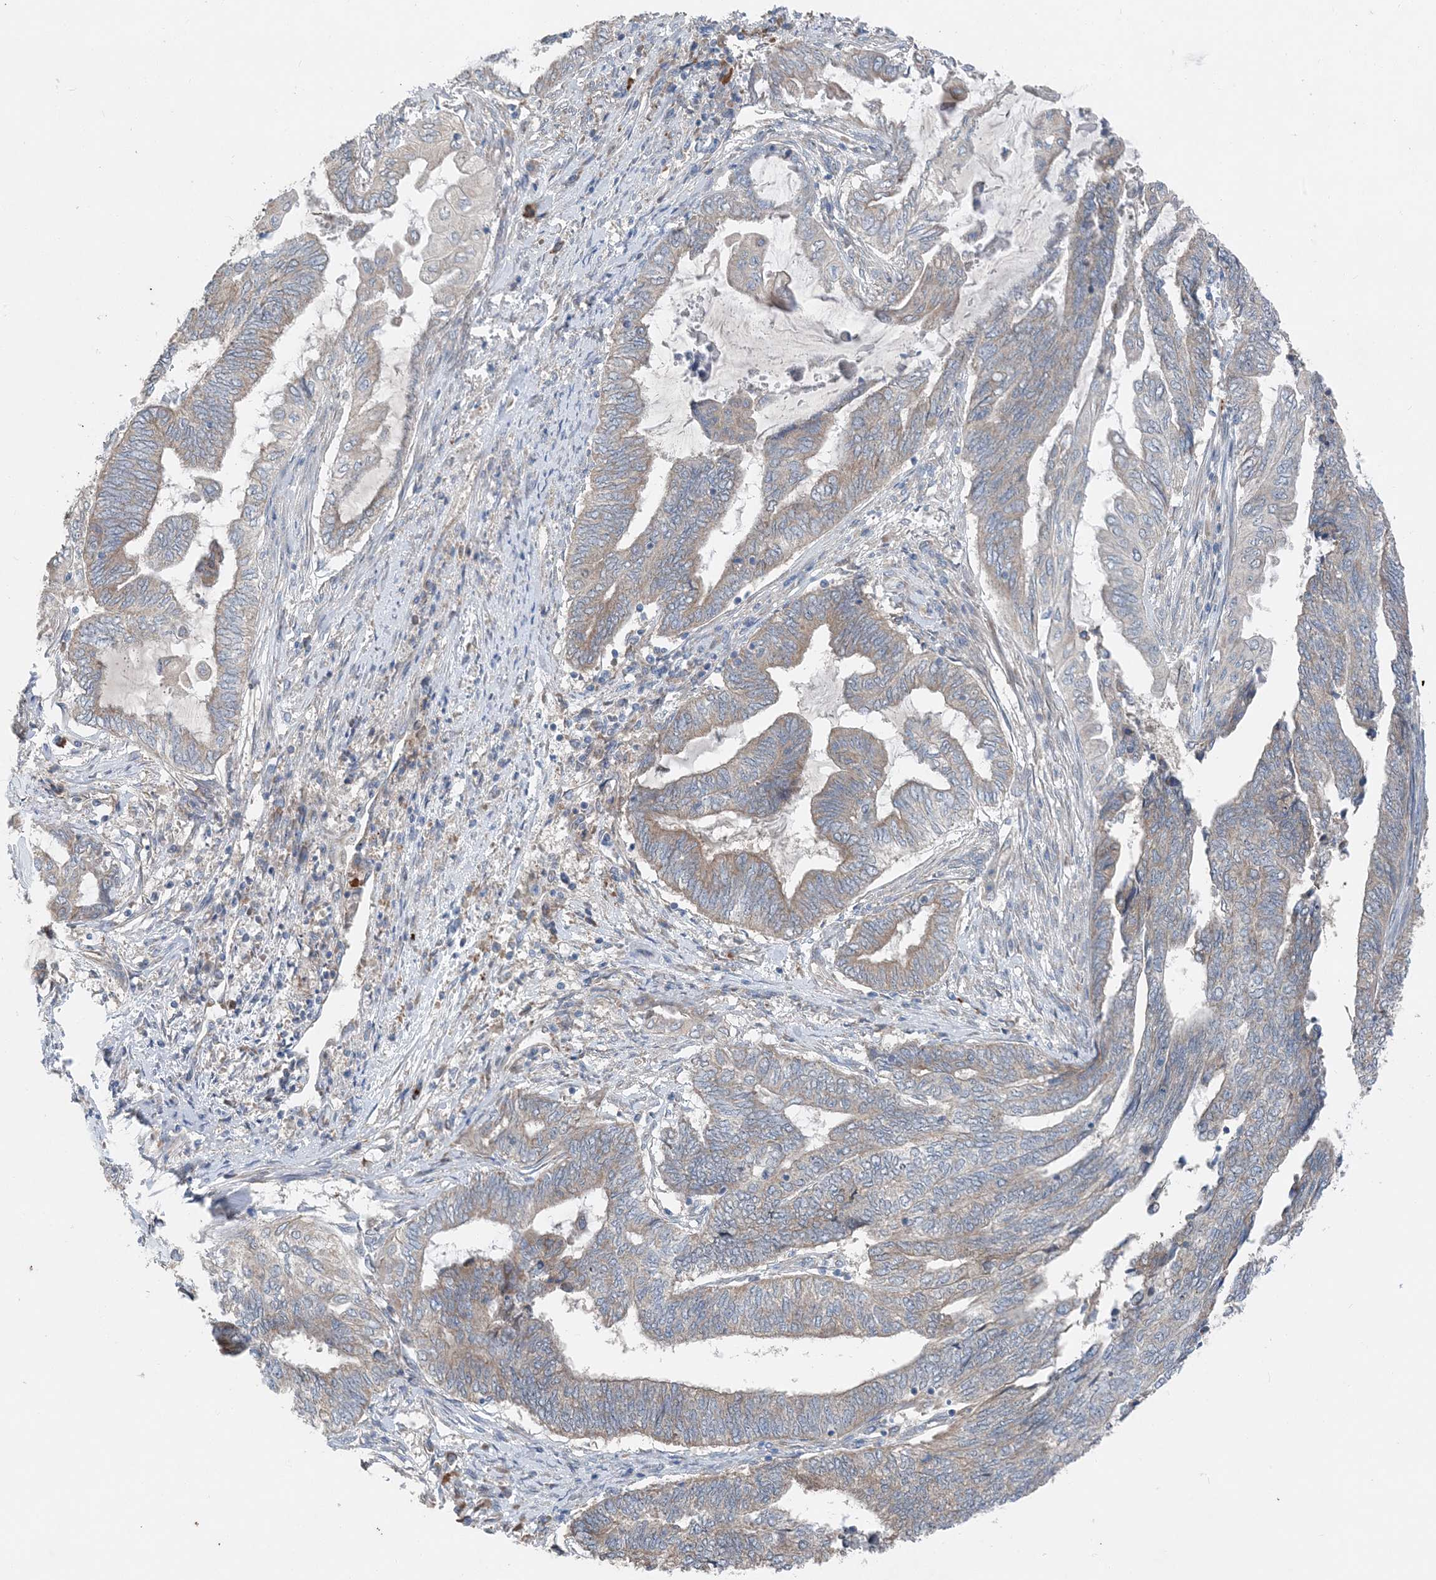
{"staining": {"intensity": "weak", "quantity": "25%-75%", "location": "cytoplasmic/membranous"}, "tissue": "endometrial cancer", "cell_type": "Tumor cells", "image_type": "cancer", "snomed": [{"axis": "morphology", "description": "Adenocarcinoma, NOS"}, {"axis": "topography", "description": "Uterus"}, {"axis": "topography", "description": "Endometrium"}], "caption": "Brown immunohistochemical staining in endometrial cancer (adenocarcinoma) shows weak cytoplasmic/membranous staining in approximately 25%-75% of tumor cells. The protein is stained brown, and the nuclei are stained in blue (DAB IHC with brightfield microscopy, high magnification).", "gene": "DHX30", "patient": {"sex": "female", "age": 70}}